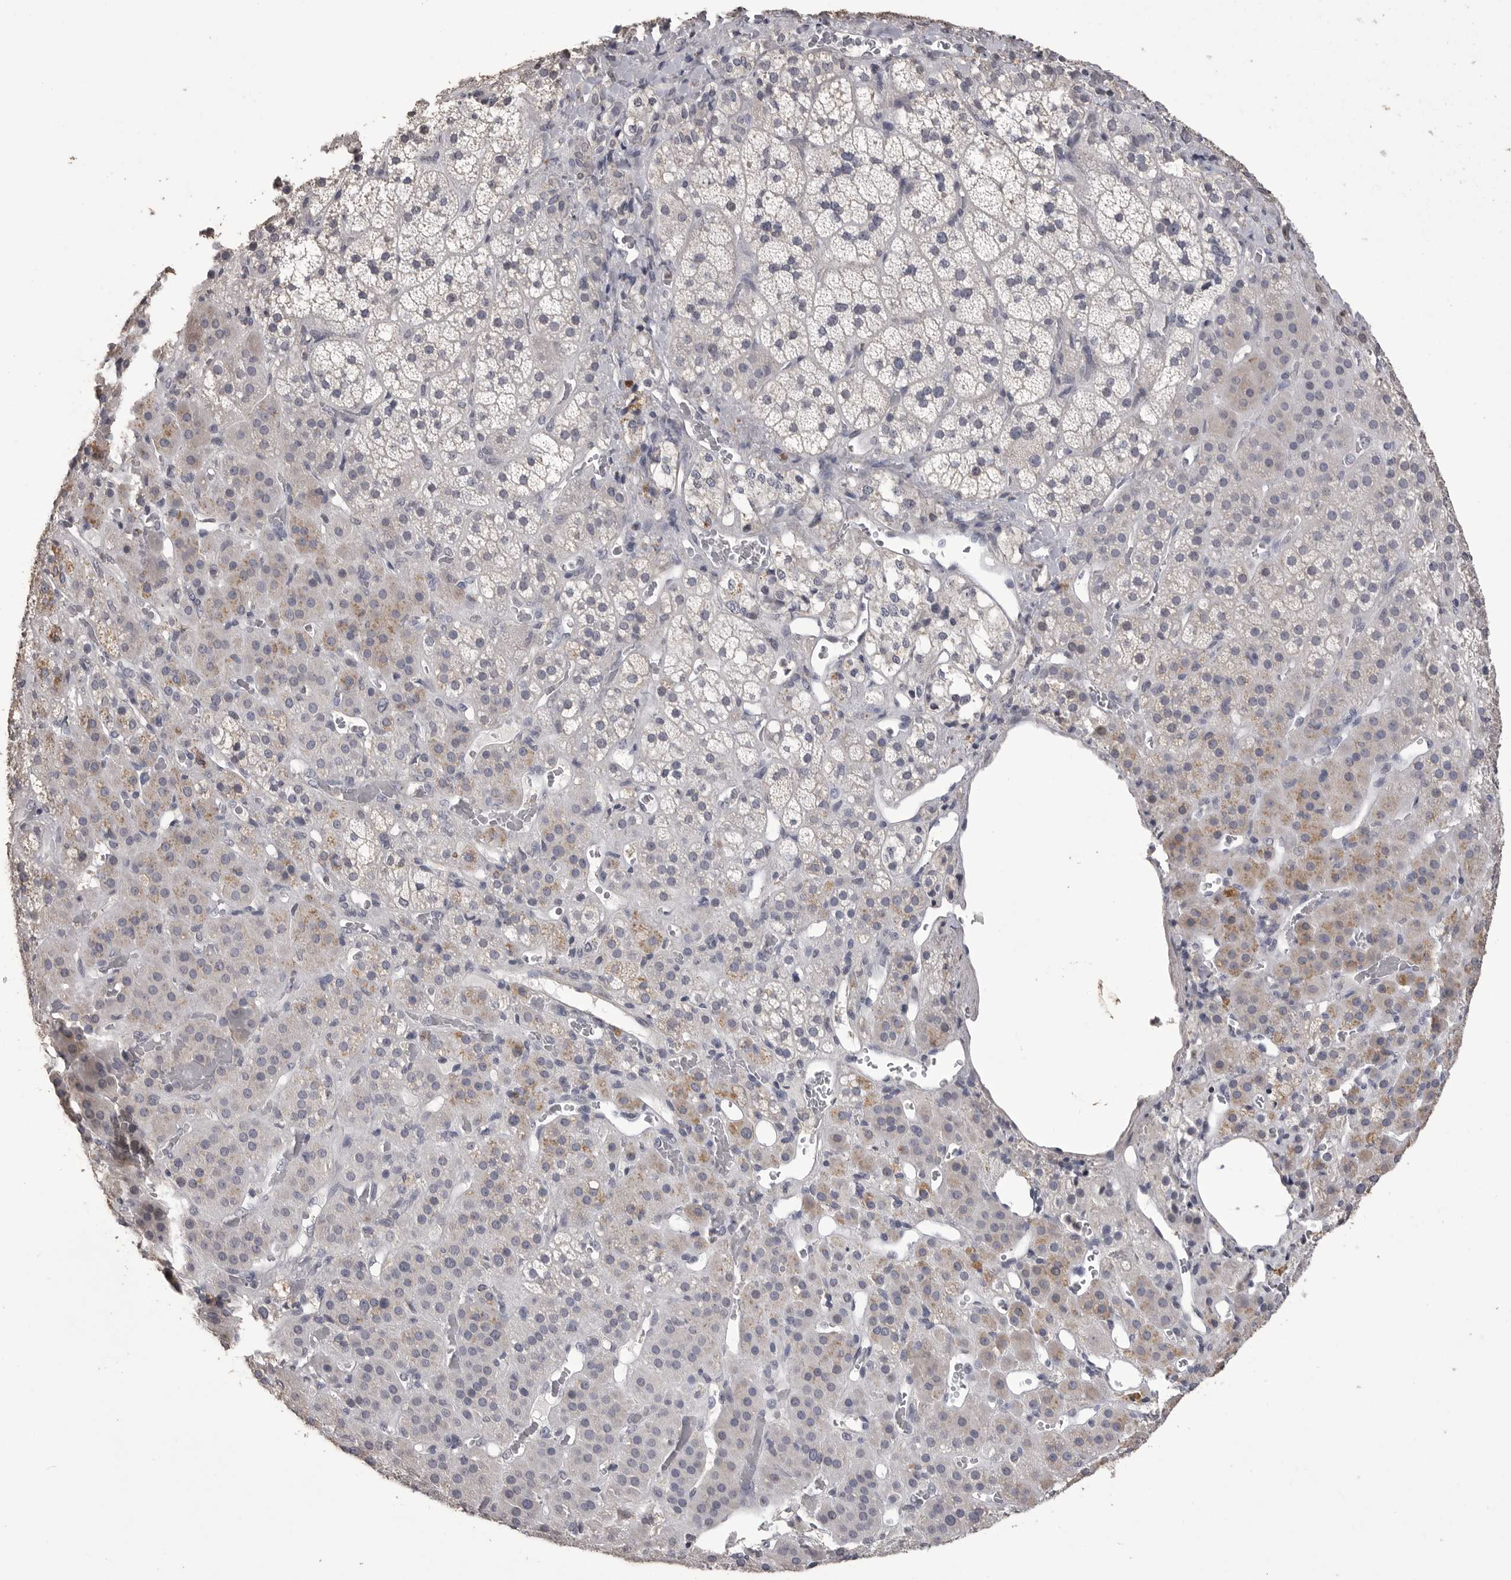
{"staining": {"intensity": "moderate", "quantity": "<25%", "location": "cytoplasmic/membranous"}, "tissue": "adrenal gland", "cell_type": "Glandular cells", "image_type": "normal", "snomed": [{"axis": "morphology", "description": "Normal tissue, NOS"}, {"axis": "topography", "description": "Adrenal gland"}], "caption": "Immunohistochemical staining of normal adrenal gland exhibits <25% levels of moderate cytoplasmic/membranous protein positivity in about <25% of glandular cells. (IHC, brightfield microscopy, high magnification).", "gene": "MMP7", "patient": {"sex": "male", "age": 57}}